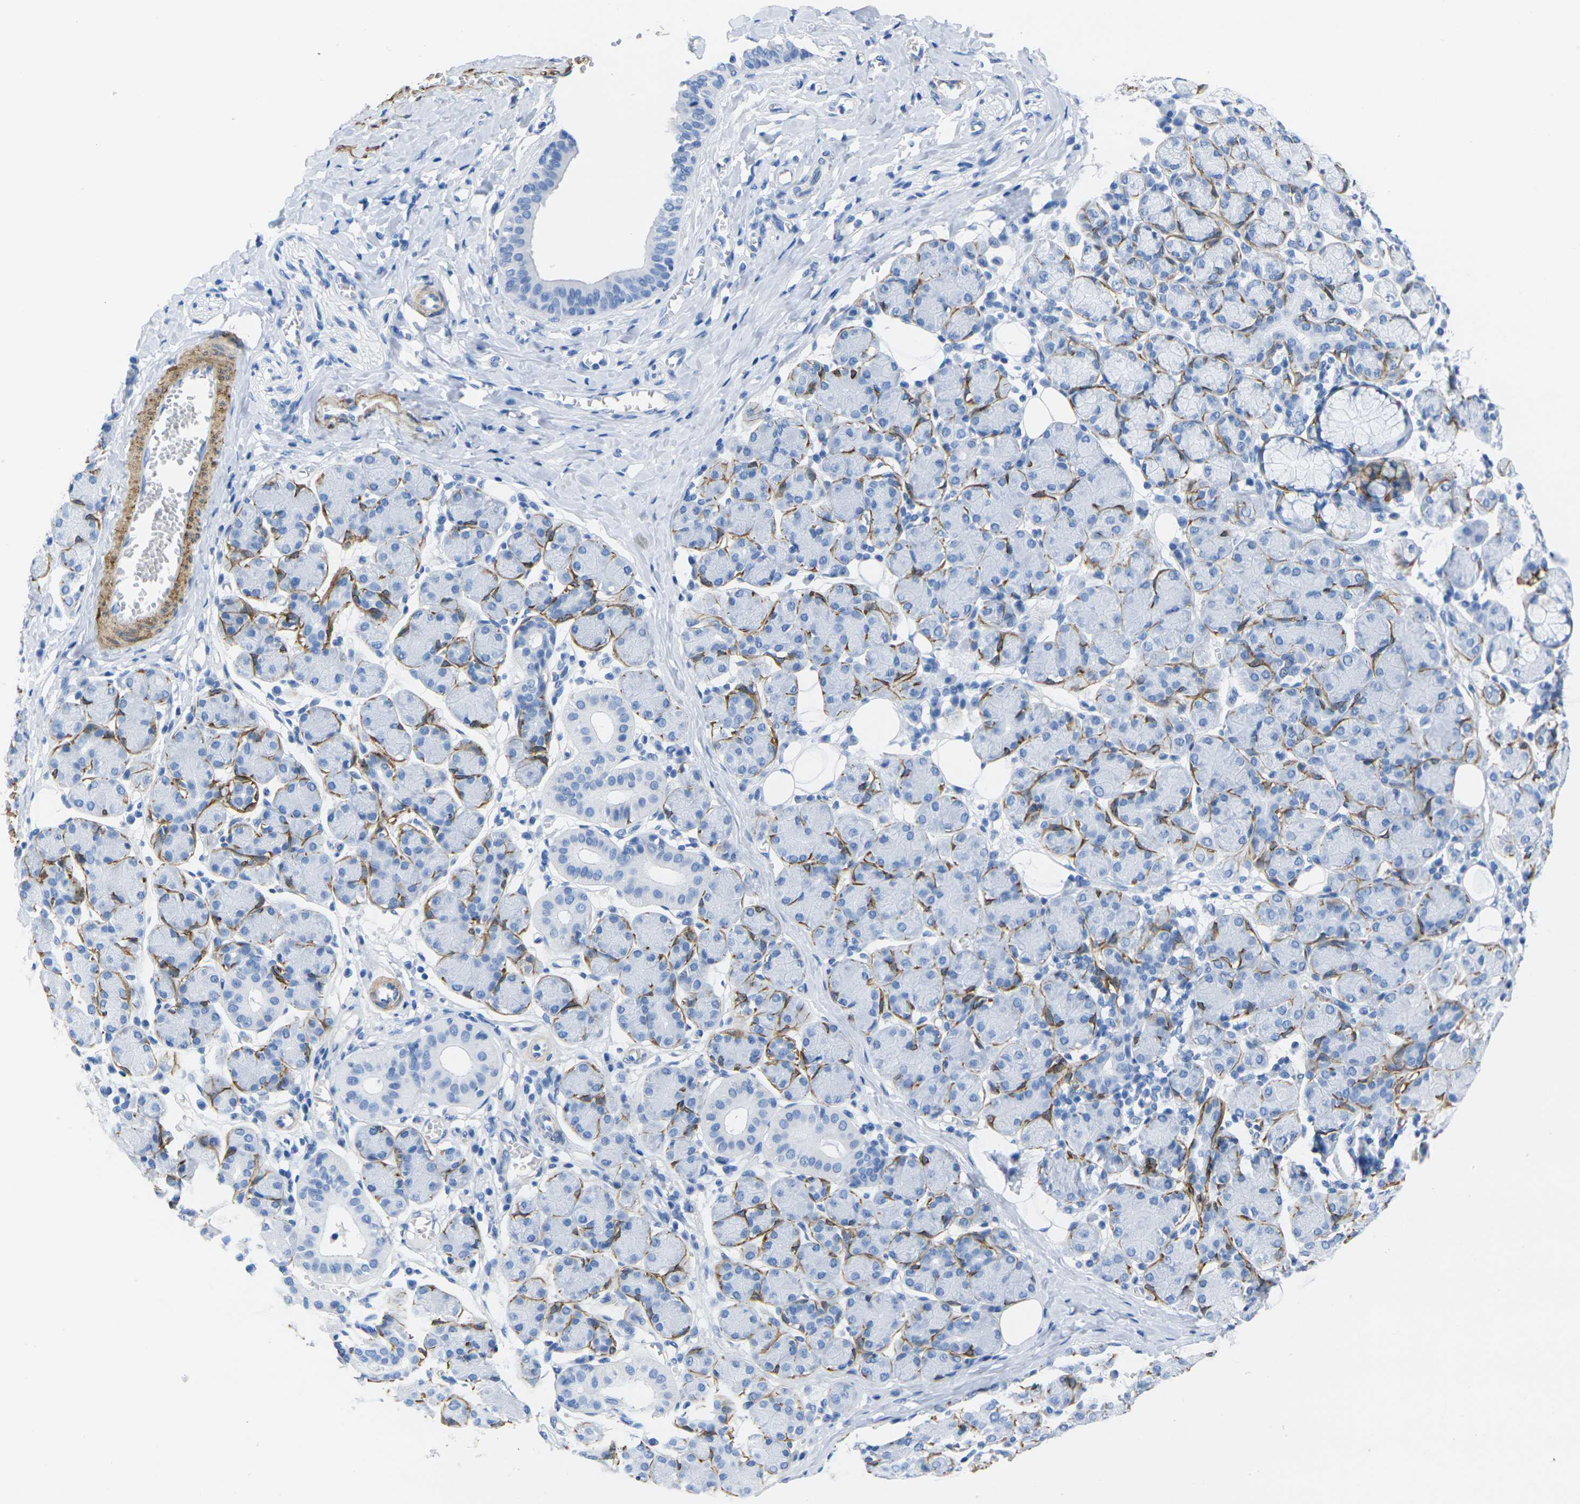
{"staining": {"intensity": "negative", "quantity": "none", "location": "none"}, "tissue": "salivary gland", "cell_type": "Glandular cells", "image_type": "normal", "snomed": [{"axis": "morphology", "description": "Normal tissue, NOS"}, {"axis": "morphology", "description": "Inflammation, NOS"}, {"axis": "topography", "description": "Lymph node"}, {"axis": "topography", "description": "Salivary gland"}], "caption": "DAB (3,3'-diaminobenzidine) immunohistochemical staining of benign salivary gland exhibits no significant expression in glandular cells.", "gene": "CNN1", "patient": {"sex": "male", "age": 3}}